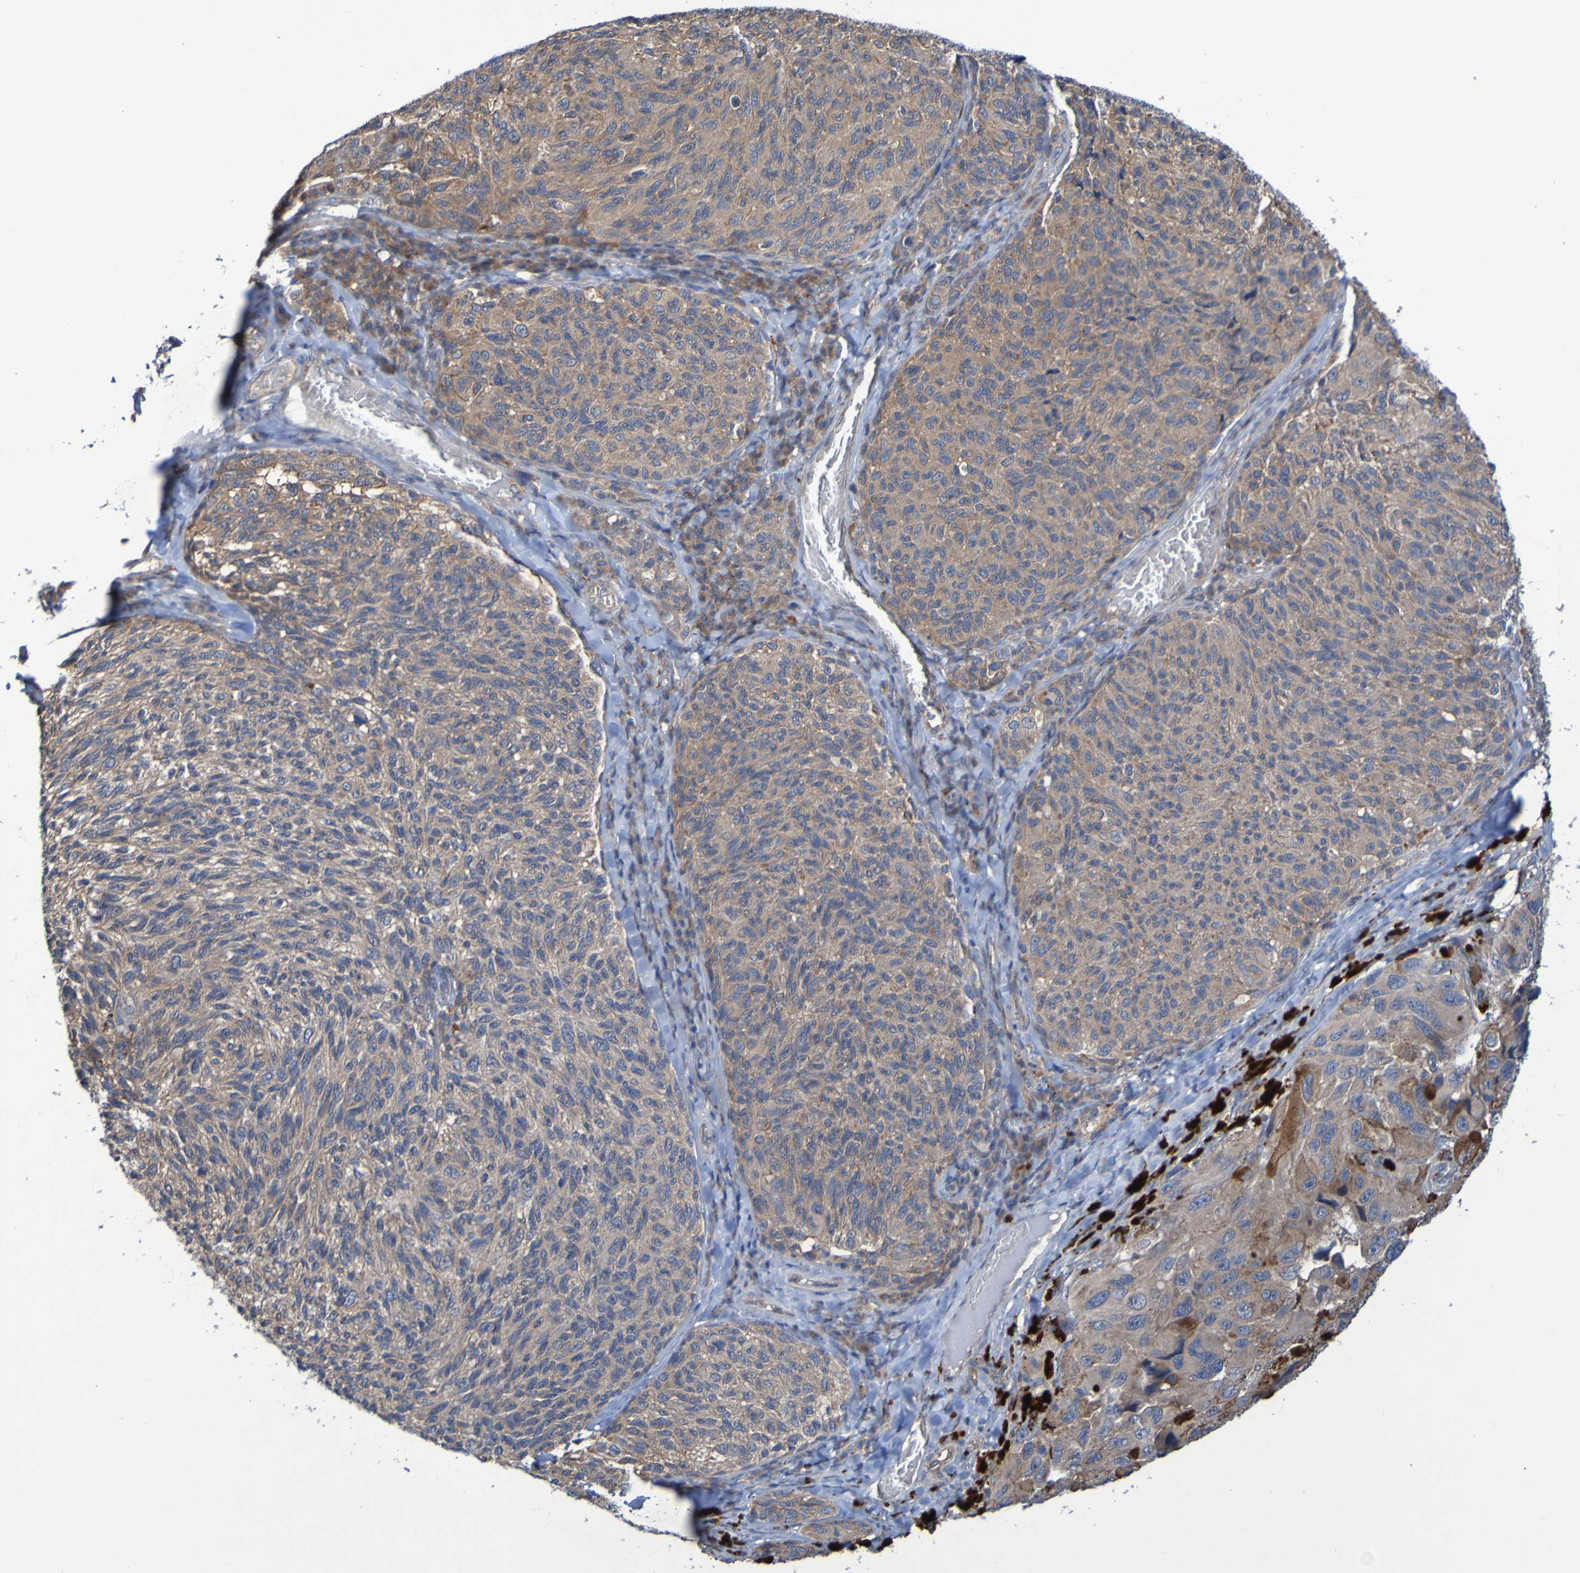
{"staining": {"intensity": "weak", "quantity": ">75%", "location": "cytoplasmic/membranous"}, "tissue": "melanoma", "cell_type": "Tumor cells", "image_type": "cancer", "snomed": [{"axis": "morphology", "description": "Malignant melanoma, NOS"}, {"axis": "topography", "description": "Skin"}], "caption": "Melanoma was stained to show a protein in brown. There is low levels of weak cytoplasmic/membranous positivity in approximately >75% of tumor cells.", "gene": "SDK1", "patient": {"sex": "female", "age": 73}}